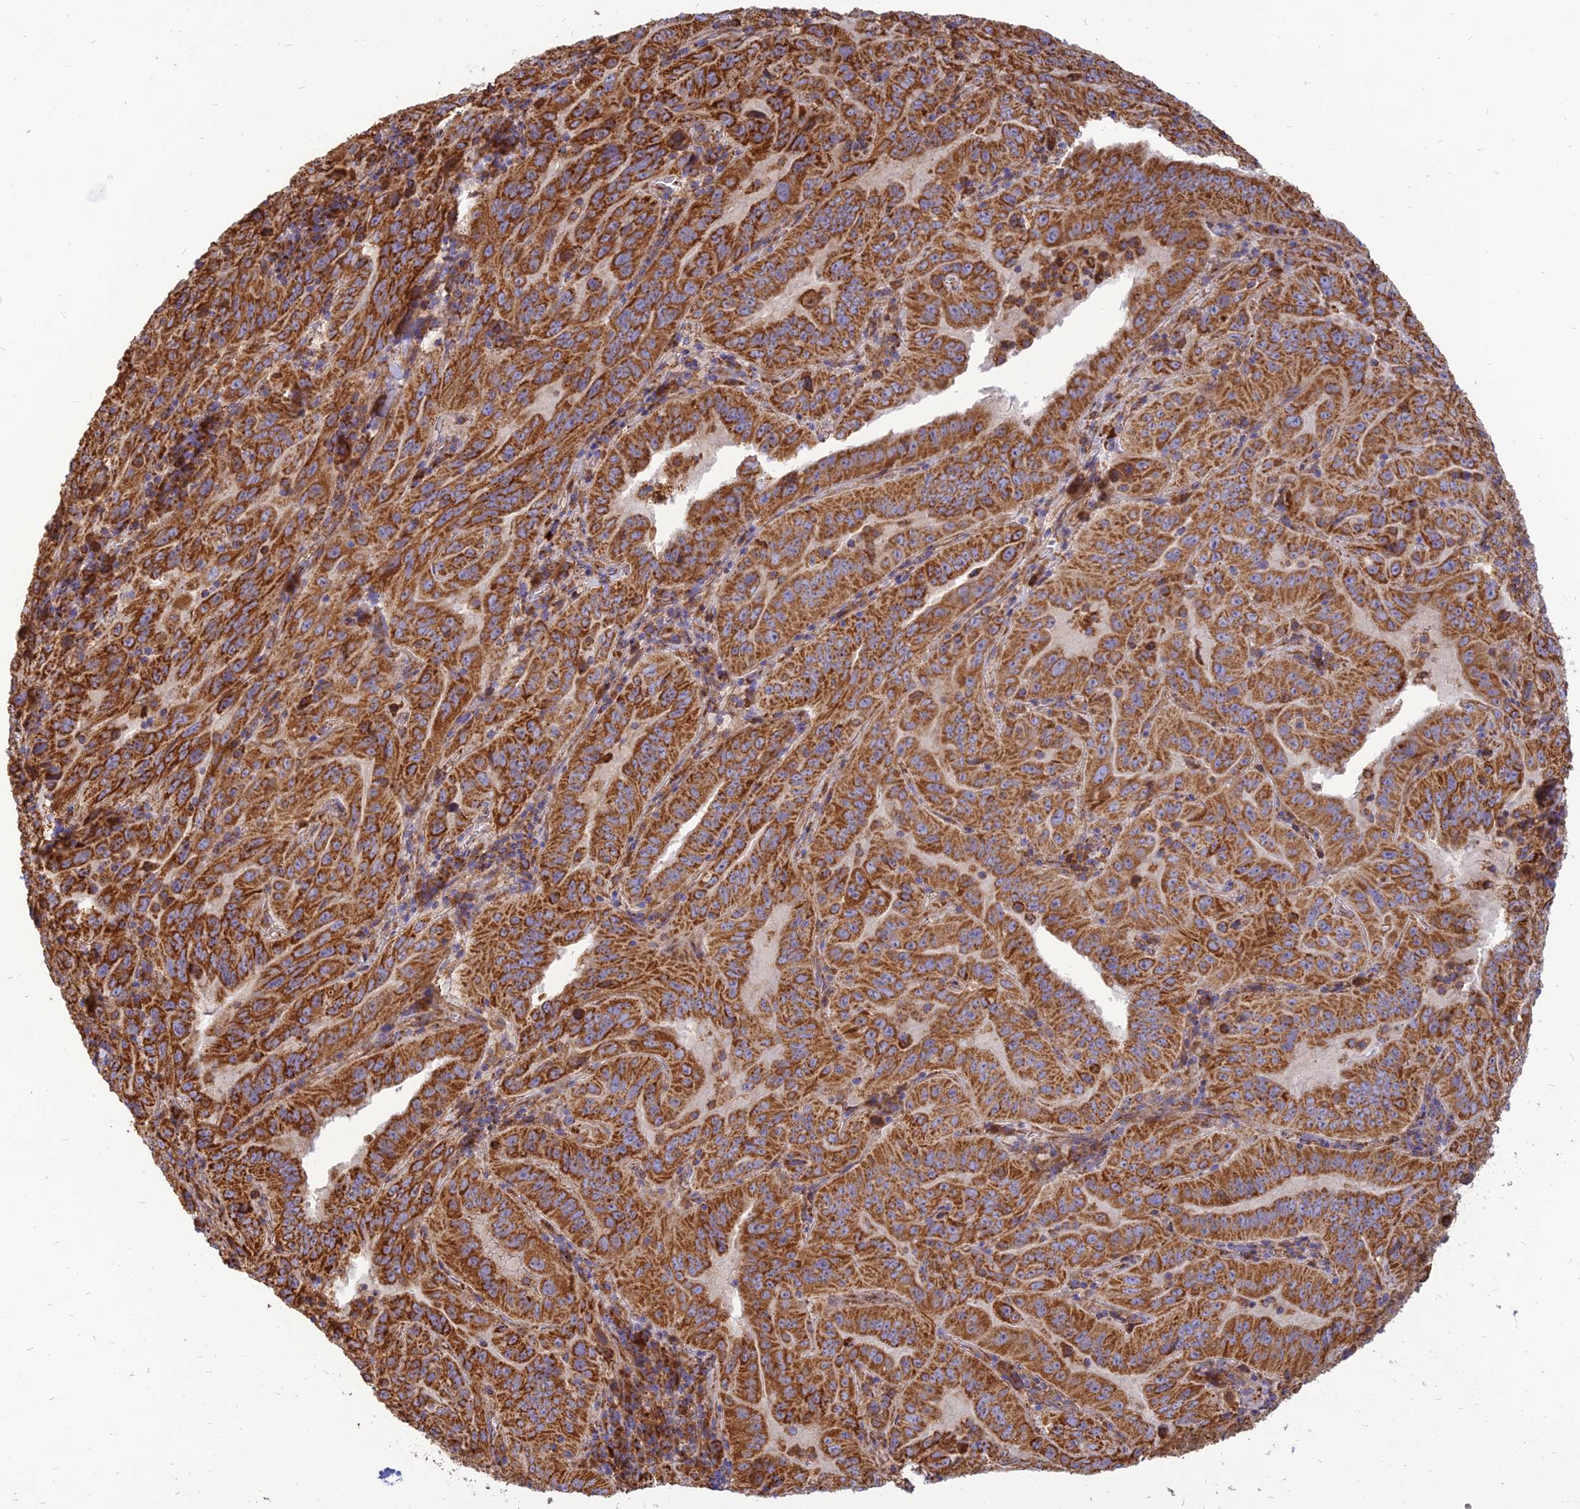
{"staining": {"intensity": "strong", "quantity": ">75%", "location": "cytoplasmic/membranous"}, "tissue": "pancreatic cancer", "cell_type": "Tumor cells", "image_type": "cancer", "snomed": [{"axis": "morphology", "description": "Adenocarcinoma, NOS"}, {"axis": "topography", "description": "Pancreas"}], "caption": "Human adenocarcinoma (pancreatic) stained with a protein marker reveals strong staining in tumor cells.", "gene": "THUMPD2", "patient": {"sex": "male", "age": 63}}